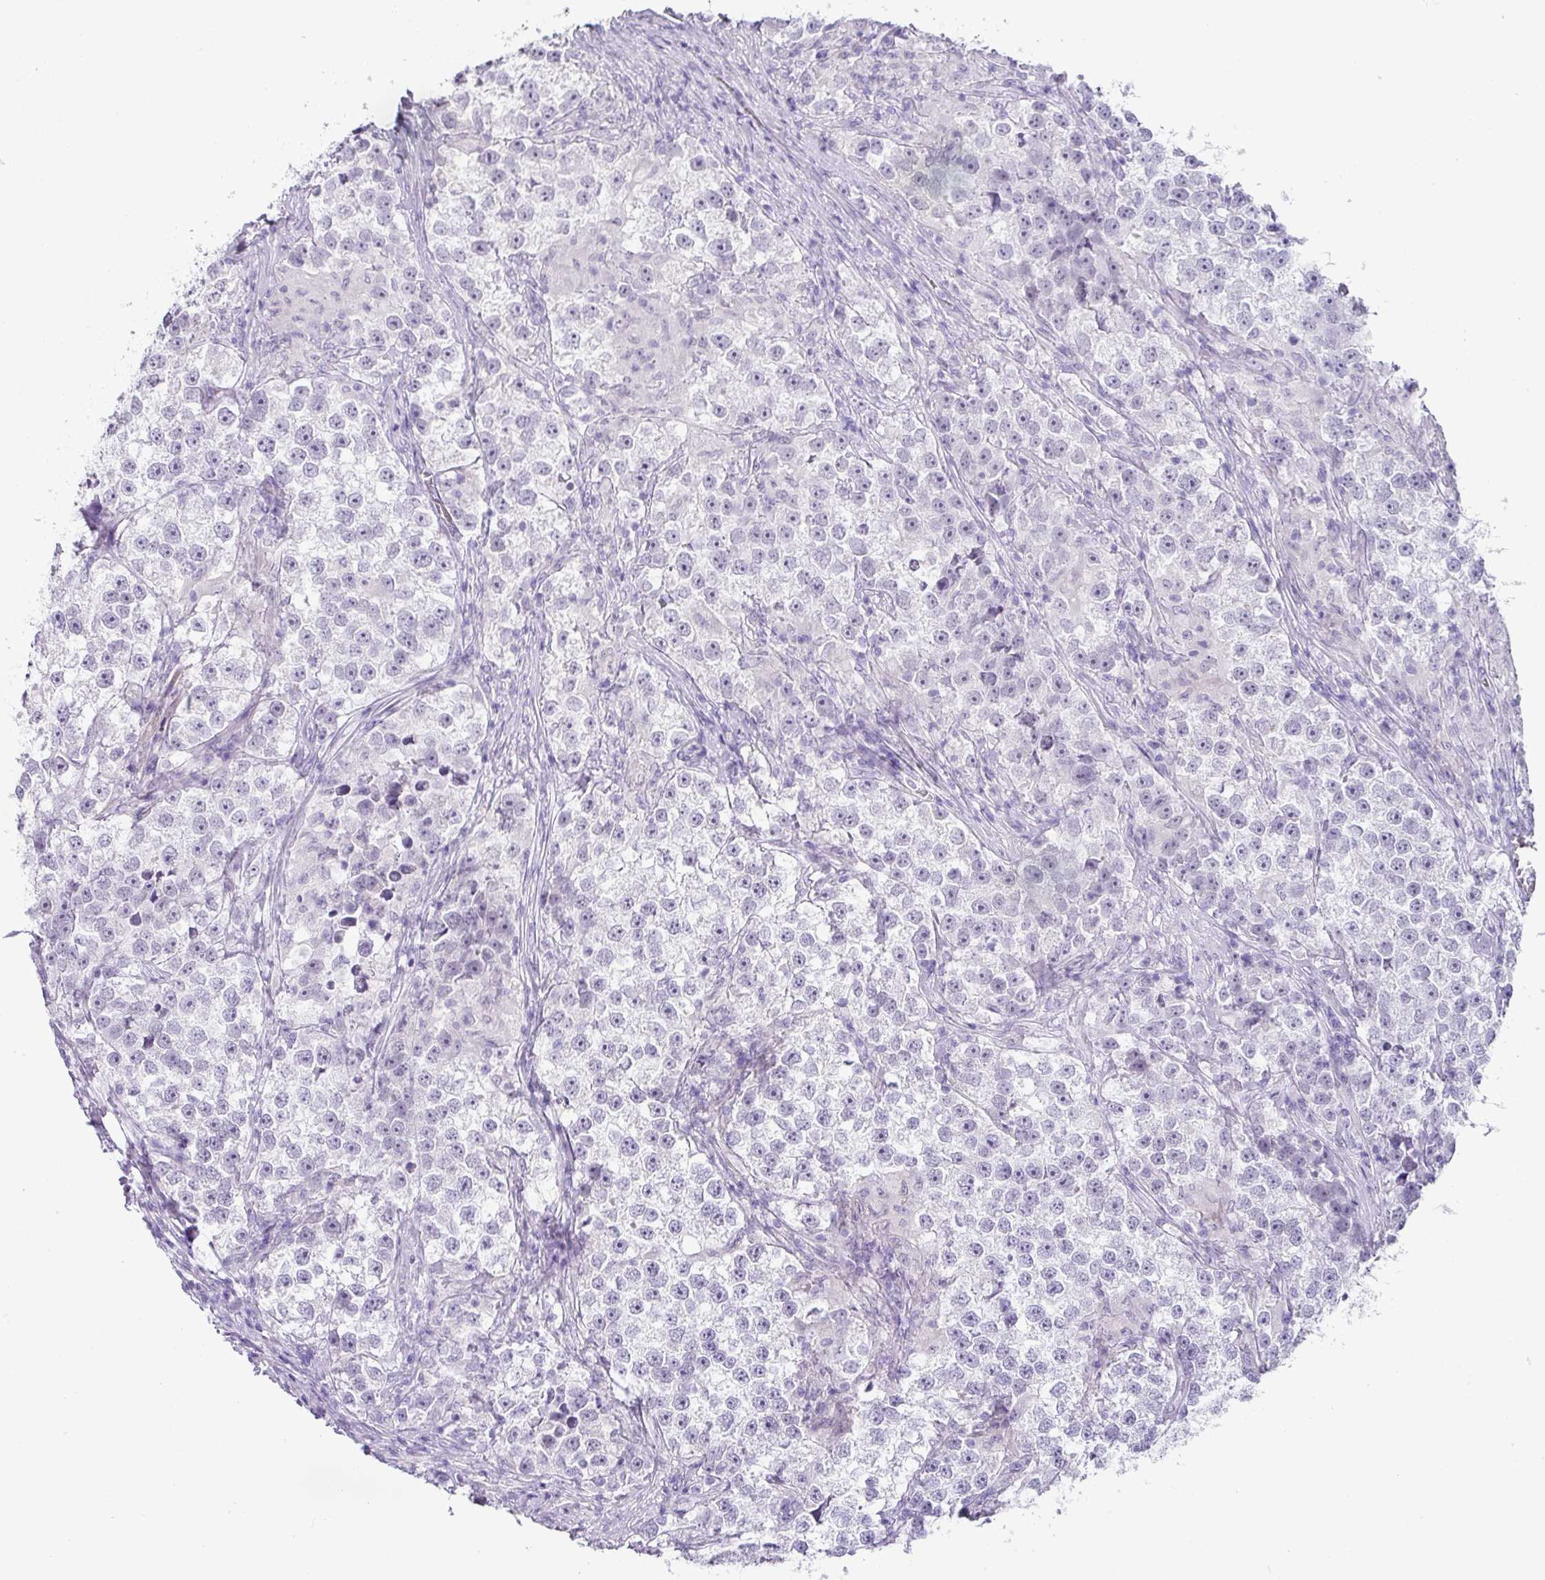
{"staining": {"intensity": "negative", "quantity": "none", "location": "none"}, "tissue": "testis cancer", "cell_type": "Tumor cells", "image_type": "cancer", "snomed": [{"axis": "morphology", "description": "Seminoma, NOS"}, {"axis": "topography", "description": "Testis"}], "caption": "Tumor cells are negative for brown protein staining in seminoma (testis).", "gene": "FGF17", "patient": {"sex": "male", "age": 46}}